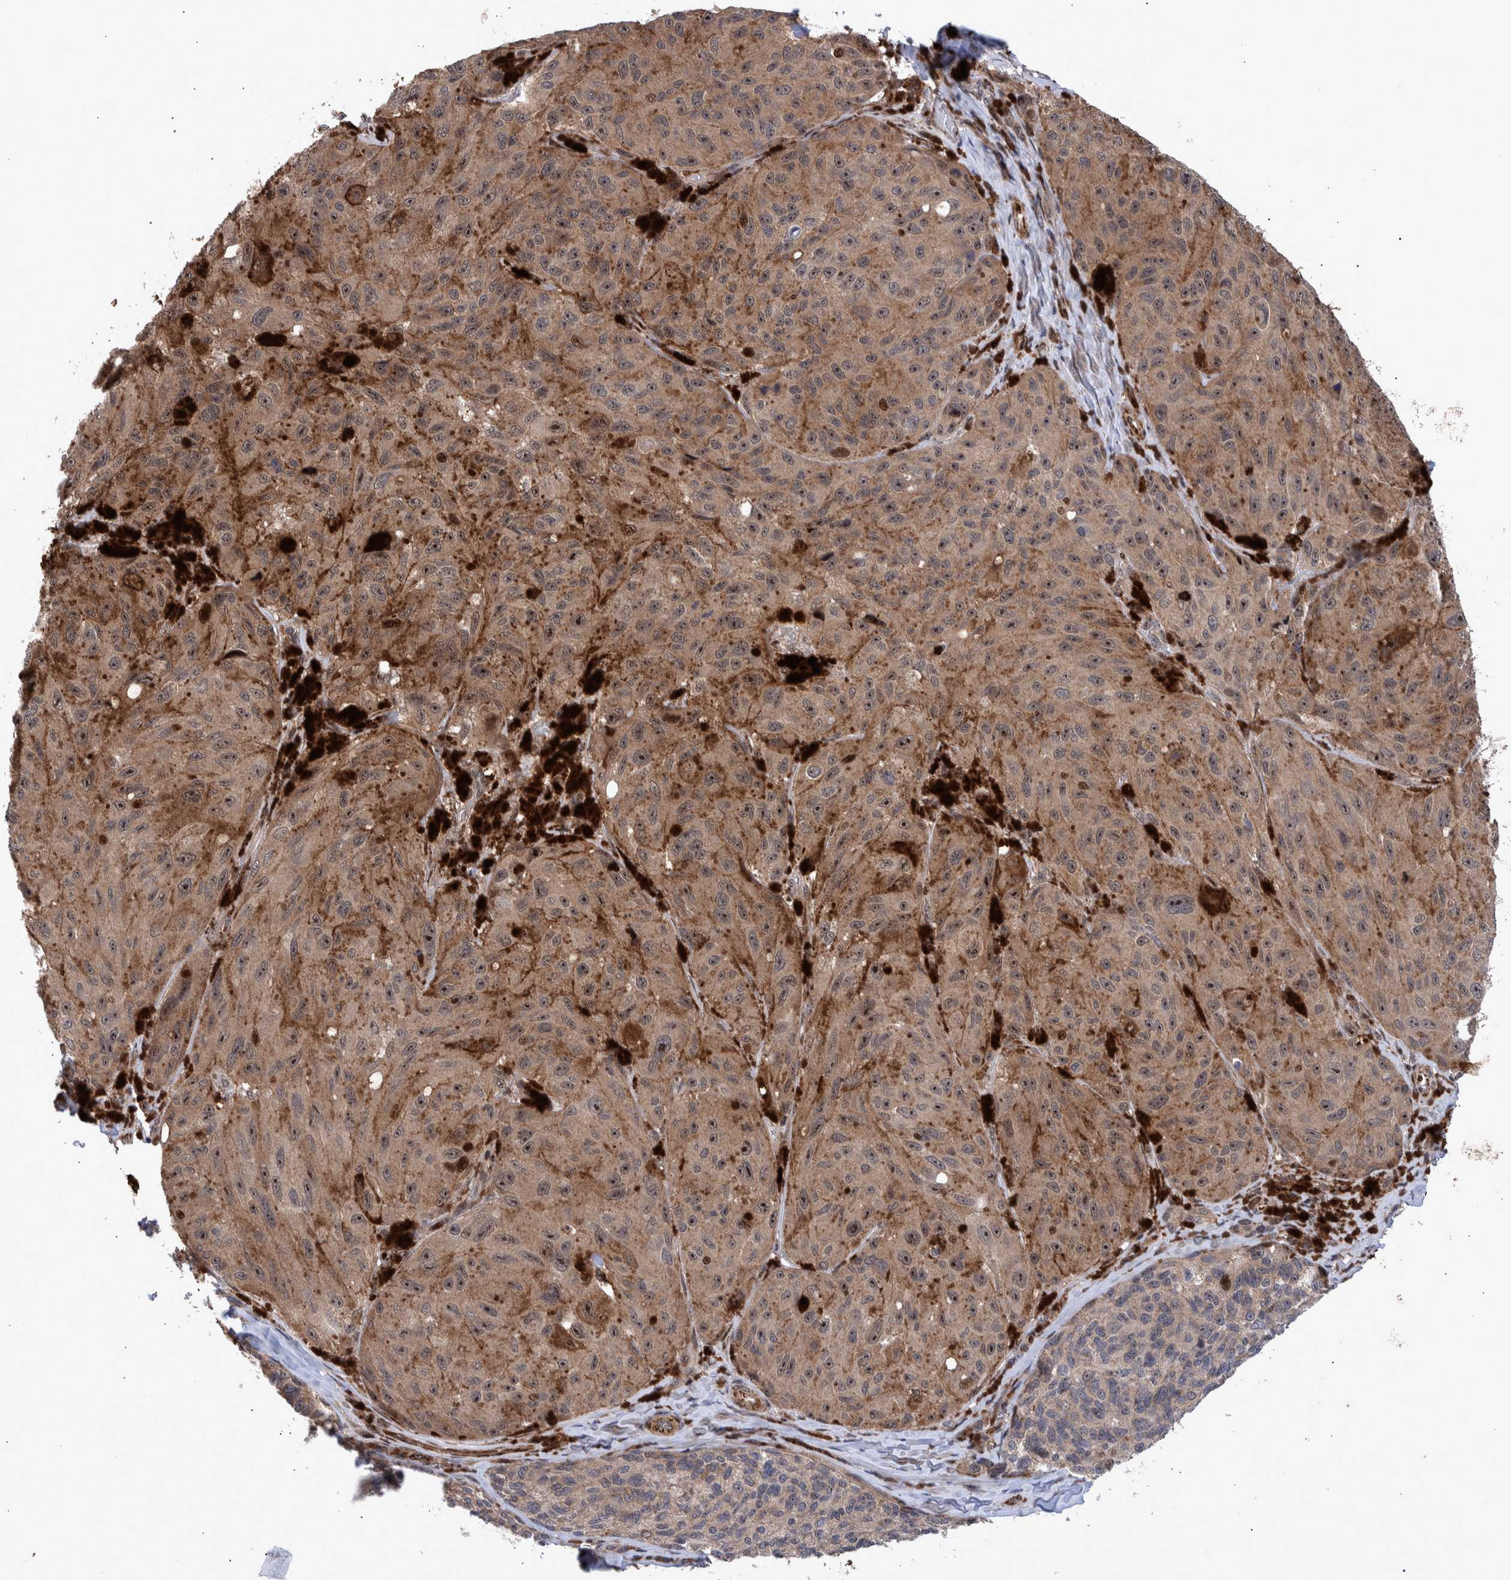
{"staining": {"intensity": "moderate", "quantity": ">75%", "location": "cytoplasmic/membranous"}, "tissue": "melanoma", "cell_type": "Tumor cells", "image_type": "cancer", "snomed": [{"axis": "morphology", "description": "Malignant melanoma, NOS"}, {"axis": "topography", "description": "Skin"}], "caption": "The histopathology image exhibits a brown stain indicating the presence of a protein in the cytoplasmic/membranous of tumor cells in melanoma. Ihc stains the protein of interest in brown and the nuclei are stained blue.", "gene": "SHISA6", "patient": {"sex": "female", "age": 73}}